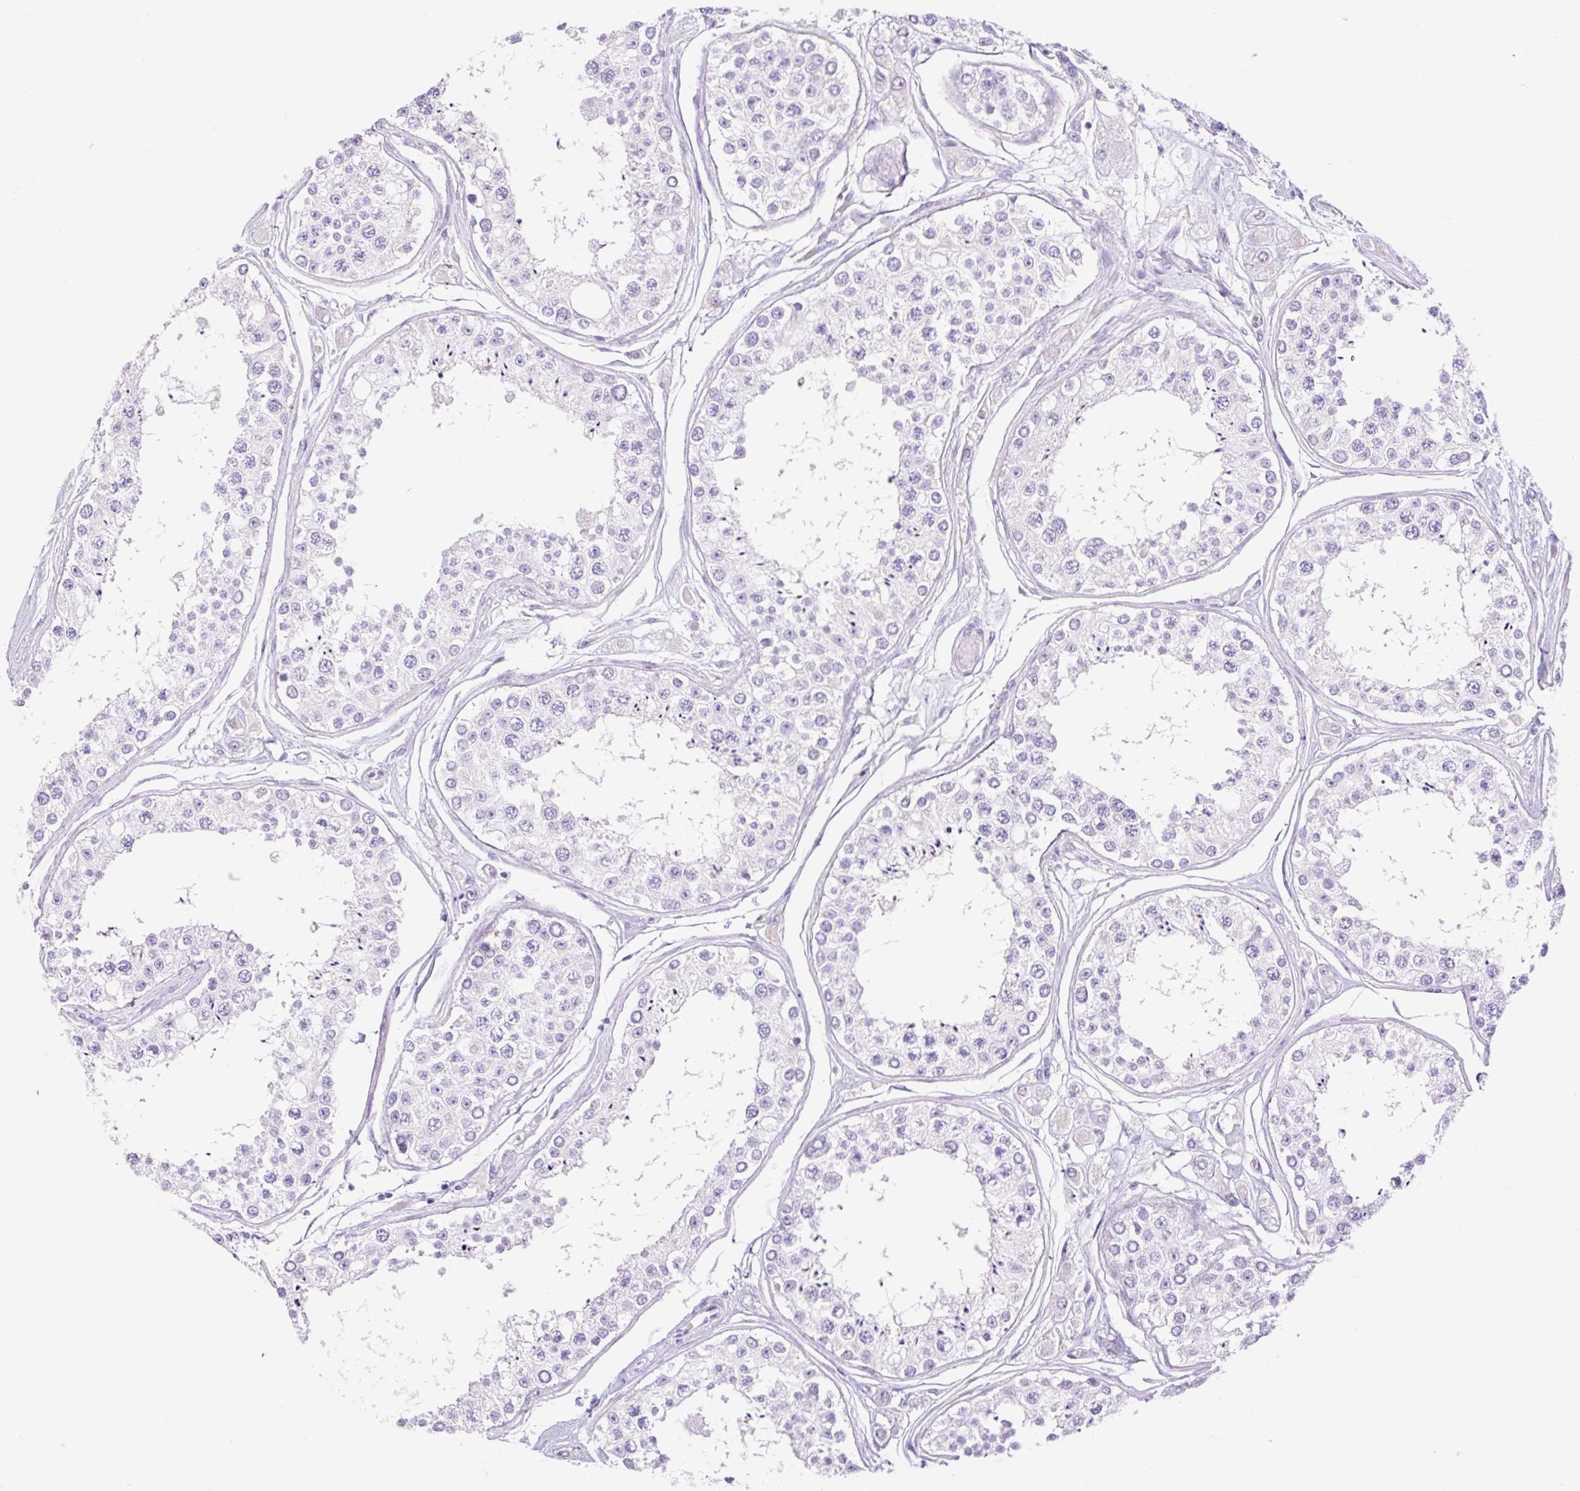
{"staining": {"intensity": "weak", "quantity": "<25%", "location": "cytoplasmic/membranous"}, "tissue": "testis", "cell_type": "Cells in seminiferous ducts", "image_type": "normal", "snomed": [{"axis": "morphology", "description": "Normal tissue, NOS"}, {"axis": "topography", "description": "Testis"}], "caption": "Human testis stained for a protein using IHC shows no positivity in cells in seminiferous ducts.", "gene": "SLC25A40", "patient": {"sex": "male", "age": 25}}